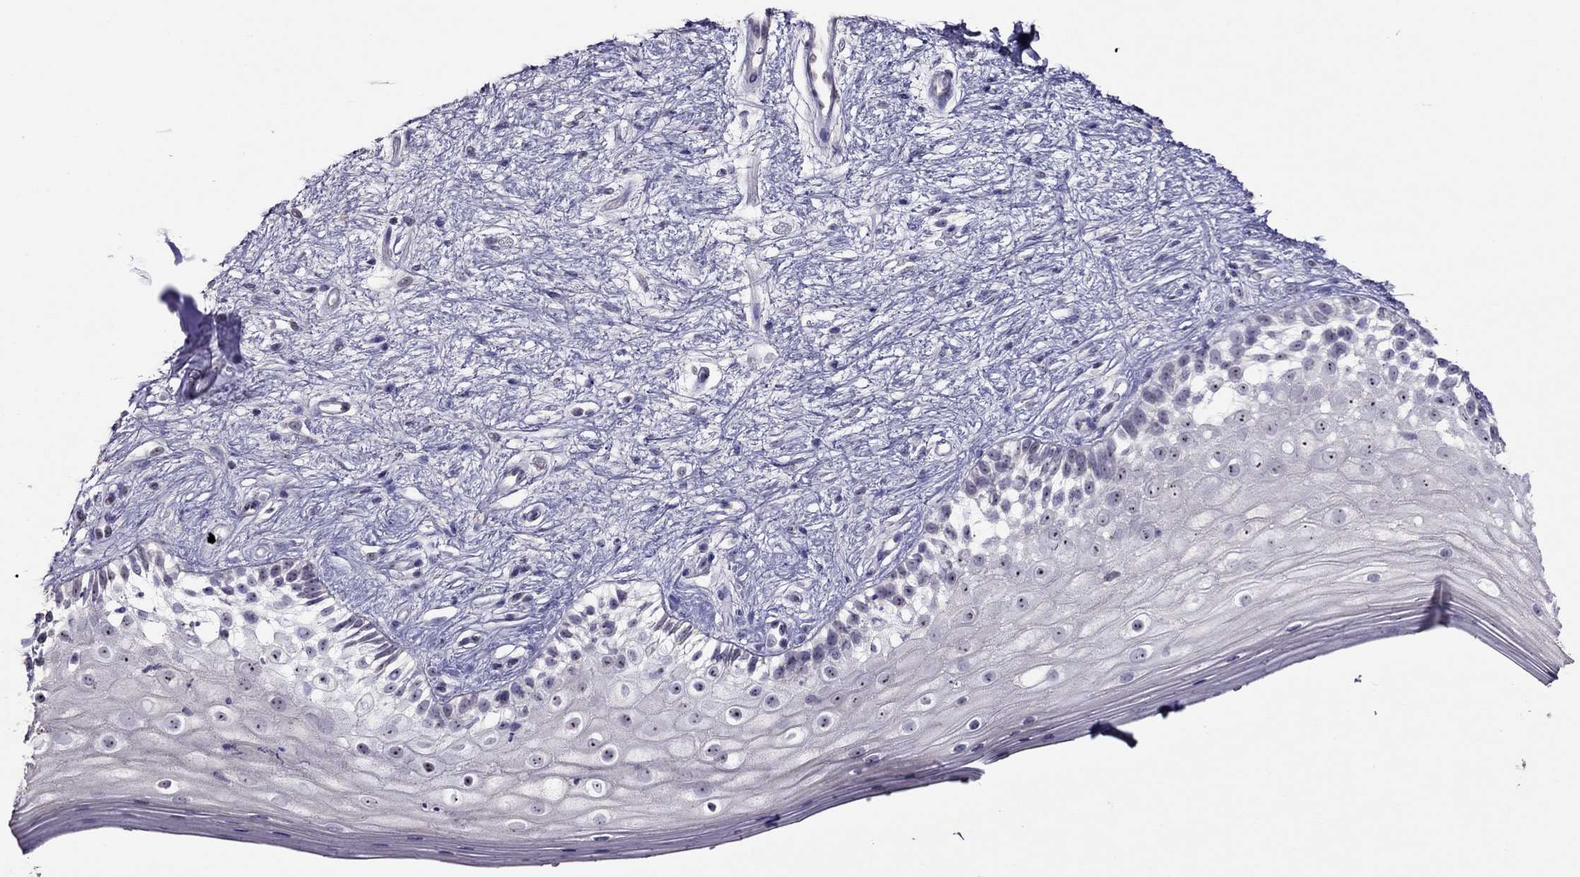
{"staining": {"intensity": "negative", "quantity": "none", "location": "none"}, "tissue": "vagina", "cell_type": "Squamous epithelial cells", "image_type": "normal", "snomed": [{"axis": "morphology", "description": "Normal tissue, NOS"}, {"axis": "topography", "description": "Vagina"}], "caption": "A high-resolution histopathology image shows IHC staining of unremarkable vagina, which displays no significant staining in squamous epithelial cells. (DAB (3,3'-diaminobenzidine) immunohistochemistry (IHC) with hematoxylin counter stain).", "gene": "LRRC46", "patient": {"sex": "female", "age": 47}}